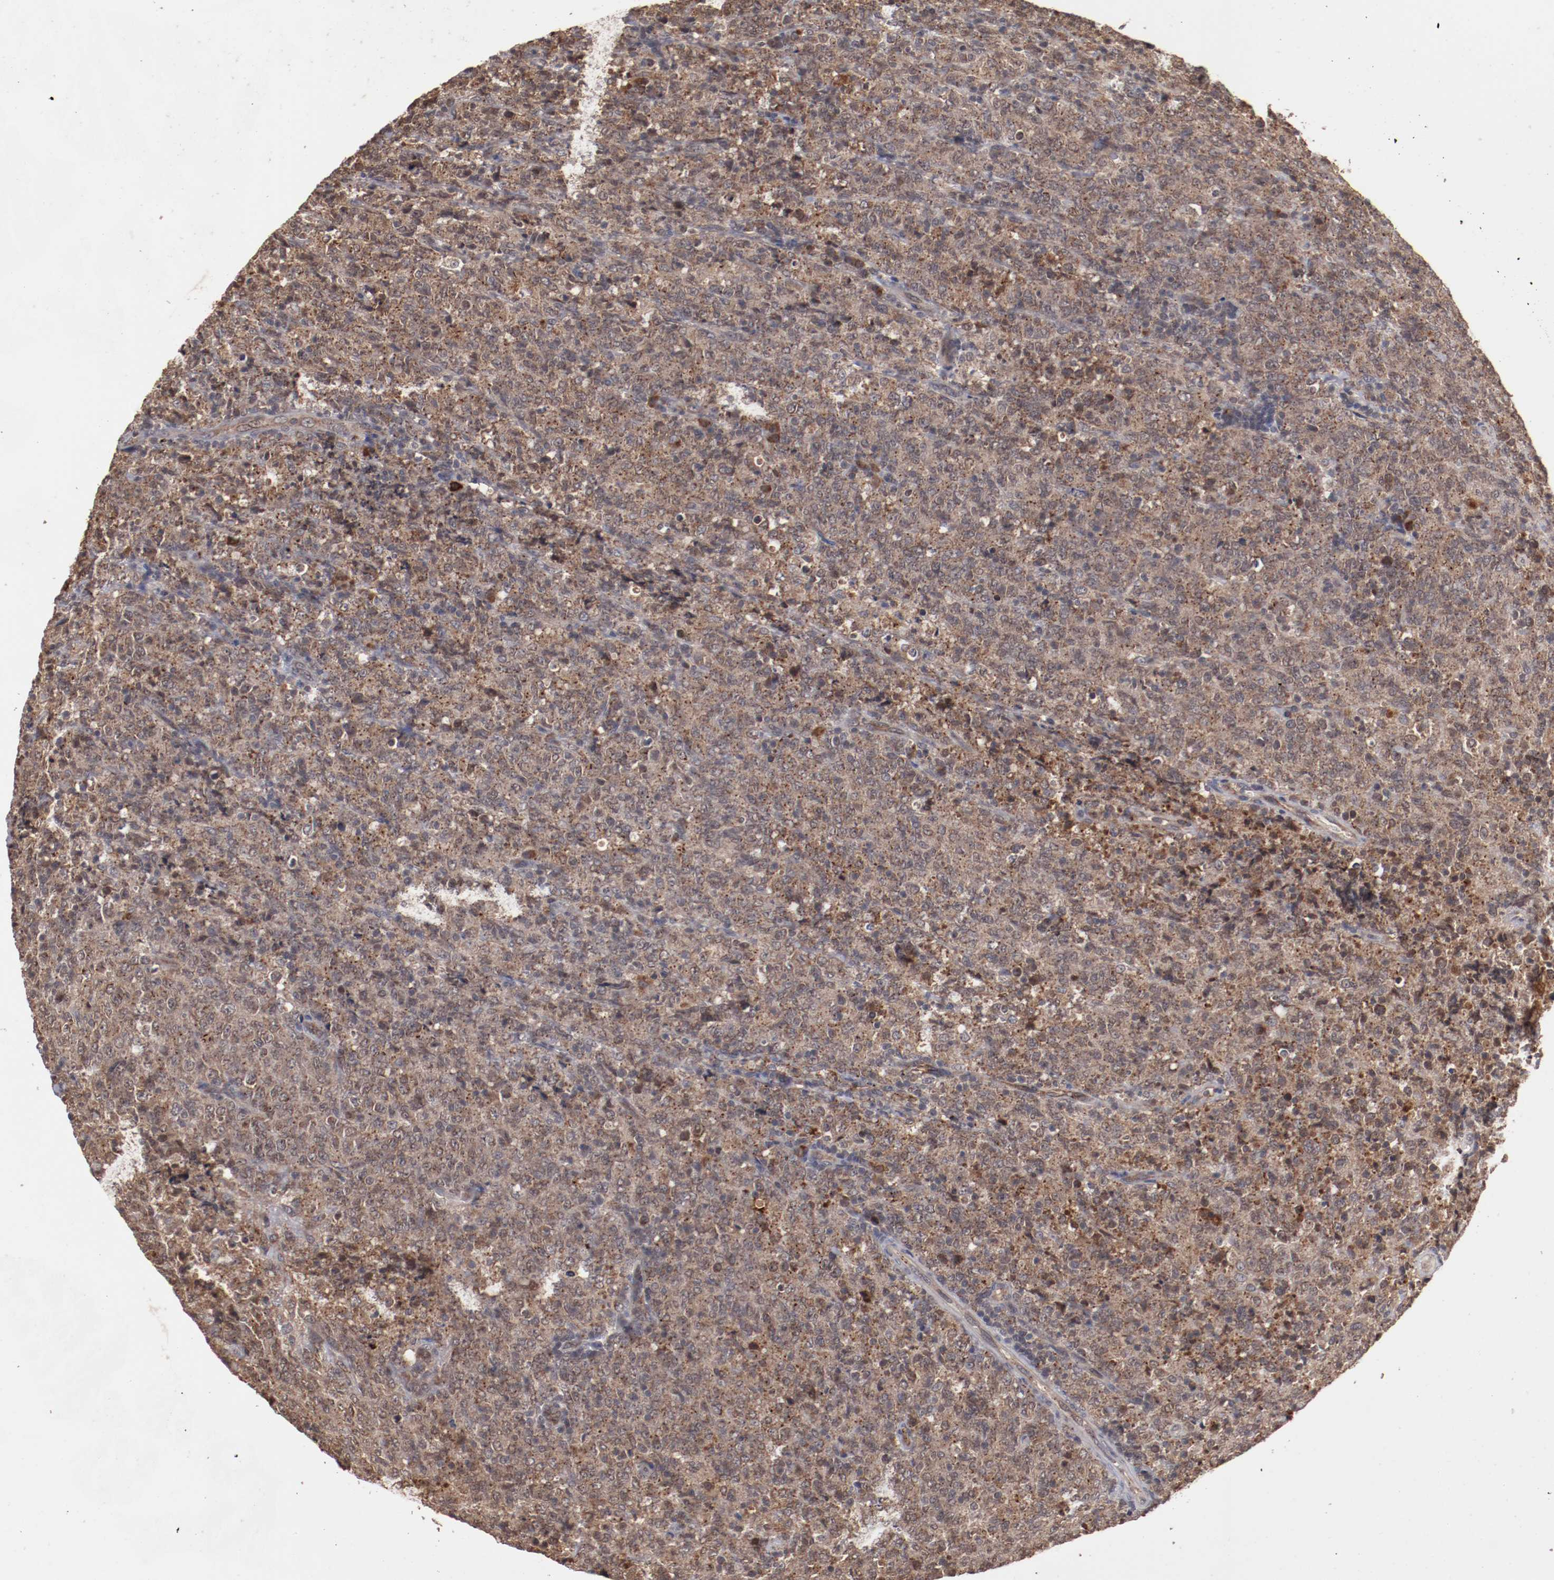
{"staining": {"intensity": "moderate", "quantity": ">75%", "location": "cytoplasmic/membranous"}, "tissue": "lymphoma", "cell_type": "Tumor cells", "image_type": "cancer", "snomed": [{"axis": "morphology", "description": "Malignant lymphoma, non-Hodgkin's type, High grade"}, {"axis": "topography", "description": "Tonsil"}], "caption": "Human high-grade malignant lymphoma, non-Hodgkin's type stained with a brown dye exhibits moderate cytoplasmic/membranous positive staining in approximately >75% of tumor cells.", "gene": "TENM1", "patient": {"sex": "female", "age": 36}}